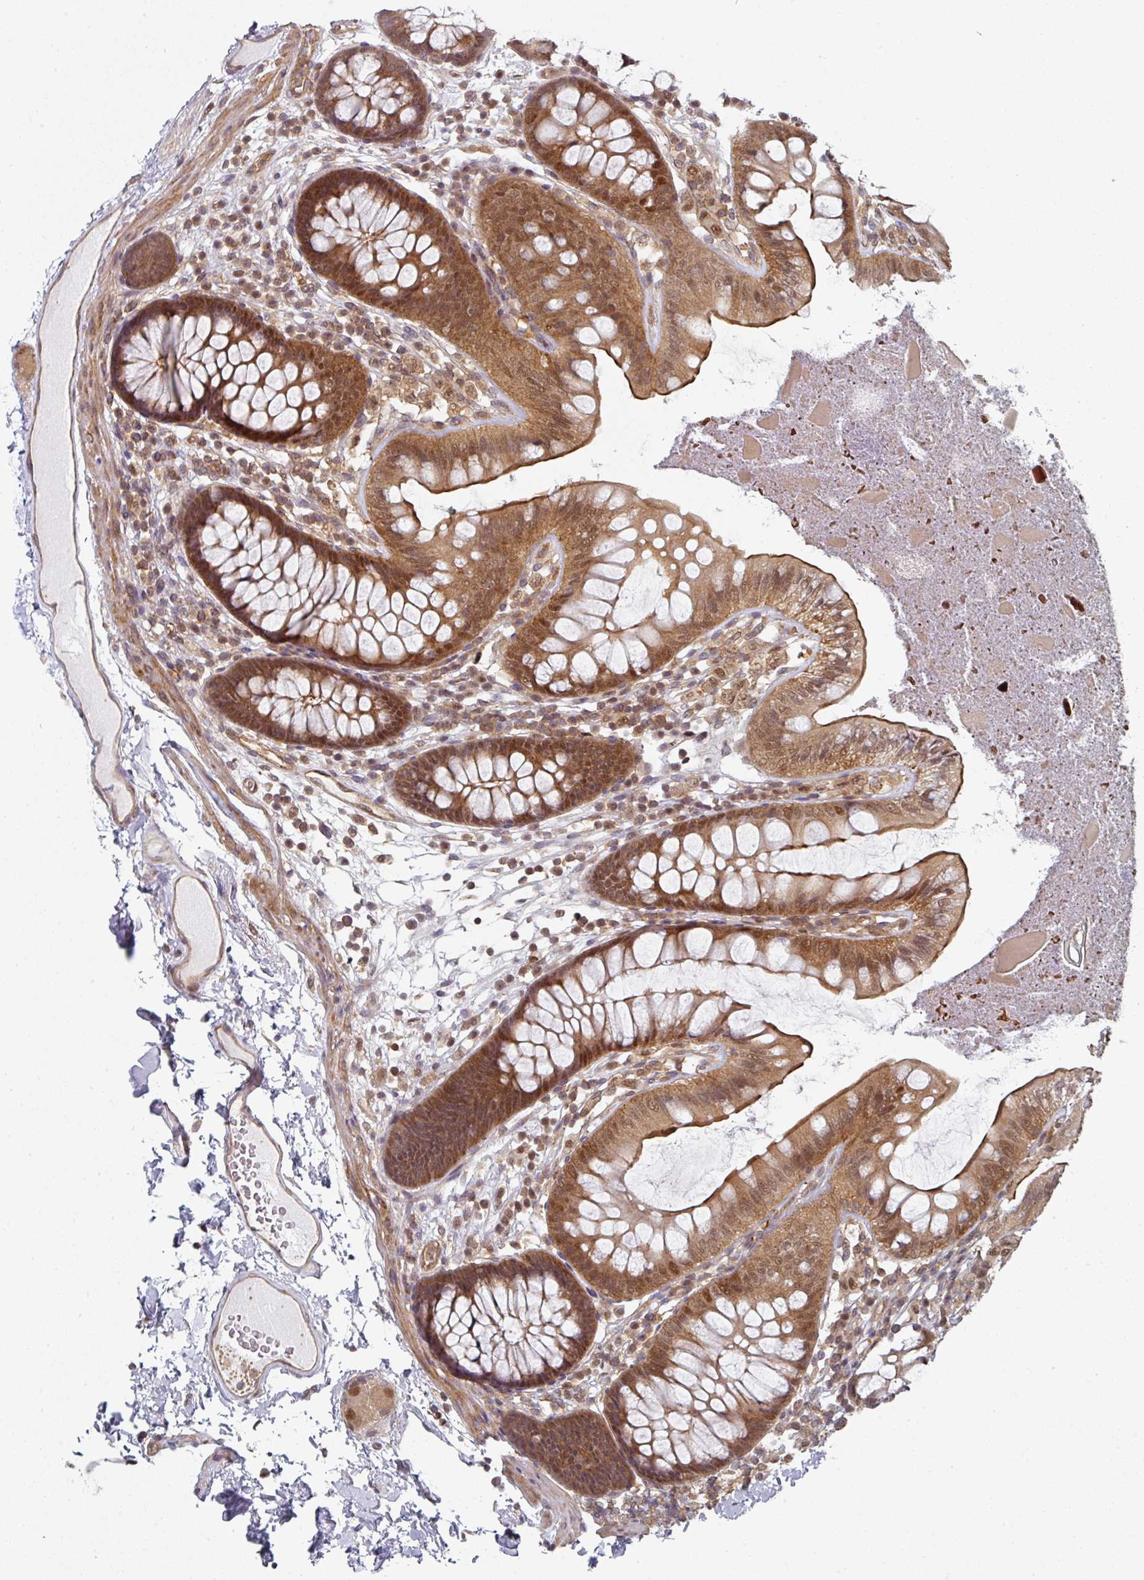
{"staining": {"intensity": "moderate", "quantity": ">75%", "location": "cytoplasmic/membranous"}, "tissue": "colon", "cell_type": "Endothelial cells", "image_type": "normal", "snomed": [{"axis": "morphology", "description": "Normal tissue, NOS"}, {"axis": "topography", "description": "Colon"}], "caption": "IHC micrograph of benign colon: human colon stained using immunohistochemistry demonstrates medium levels of moderate protein expression localized specifically in the cytoplasmic/membranous of endothelial cells, appearing as a cytoplasmic/membranous brown color.", "gene": "PSME3IP1", "patient": {"sex": "male", "age": 84}}